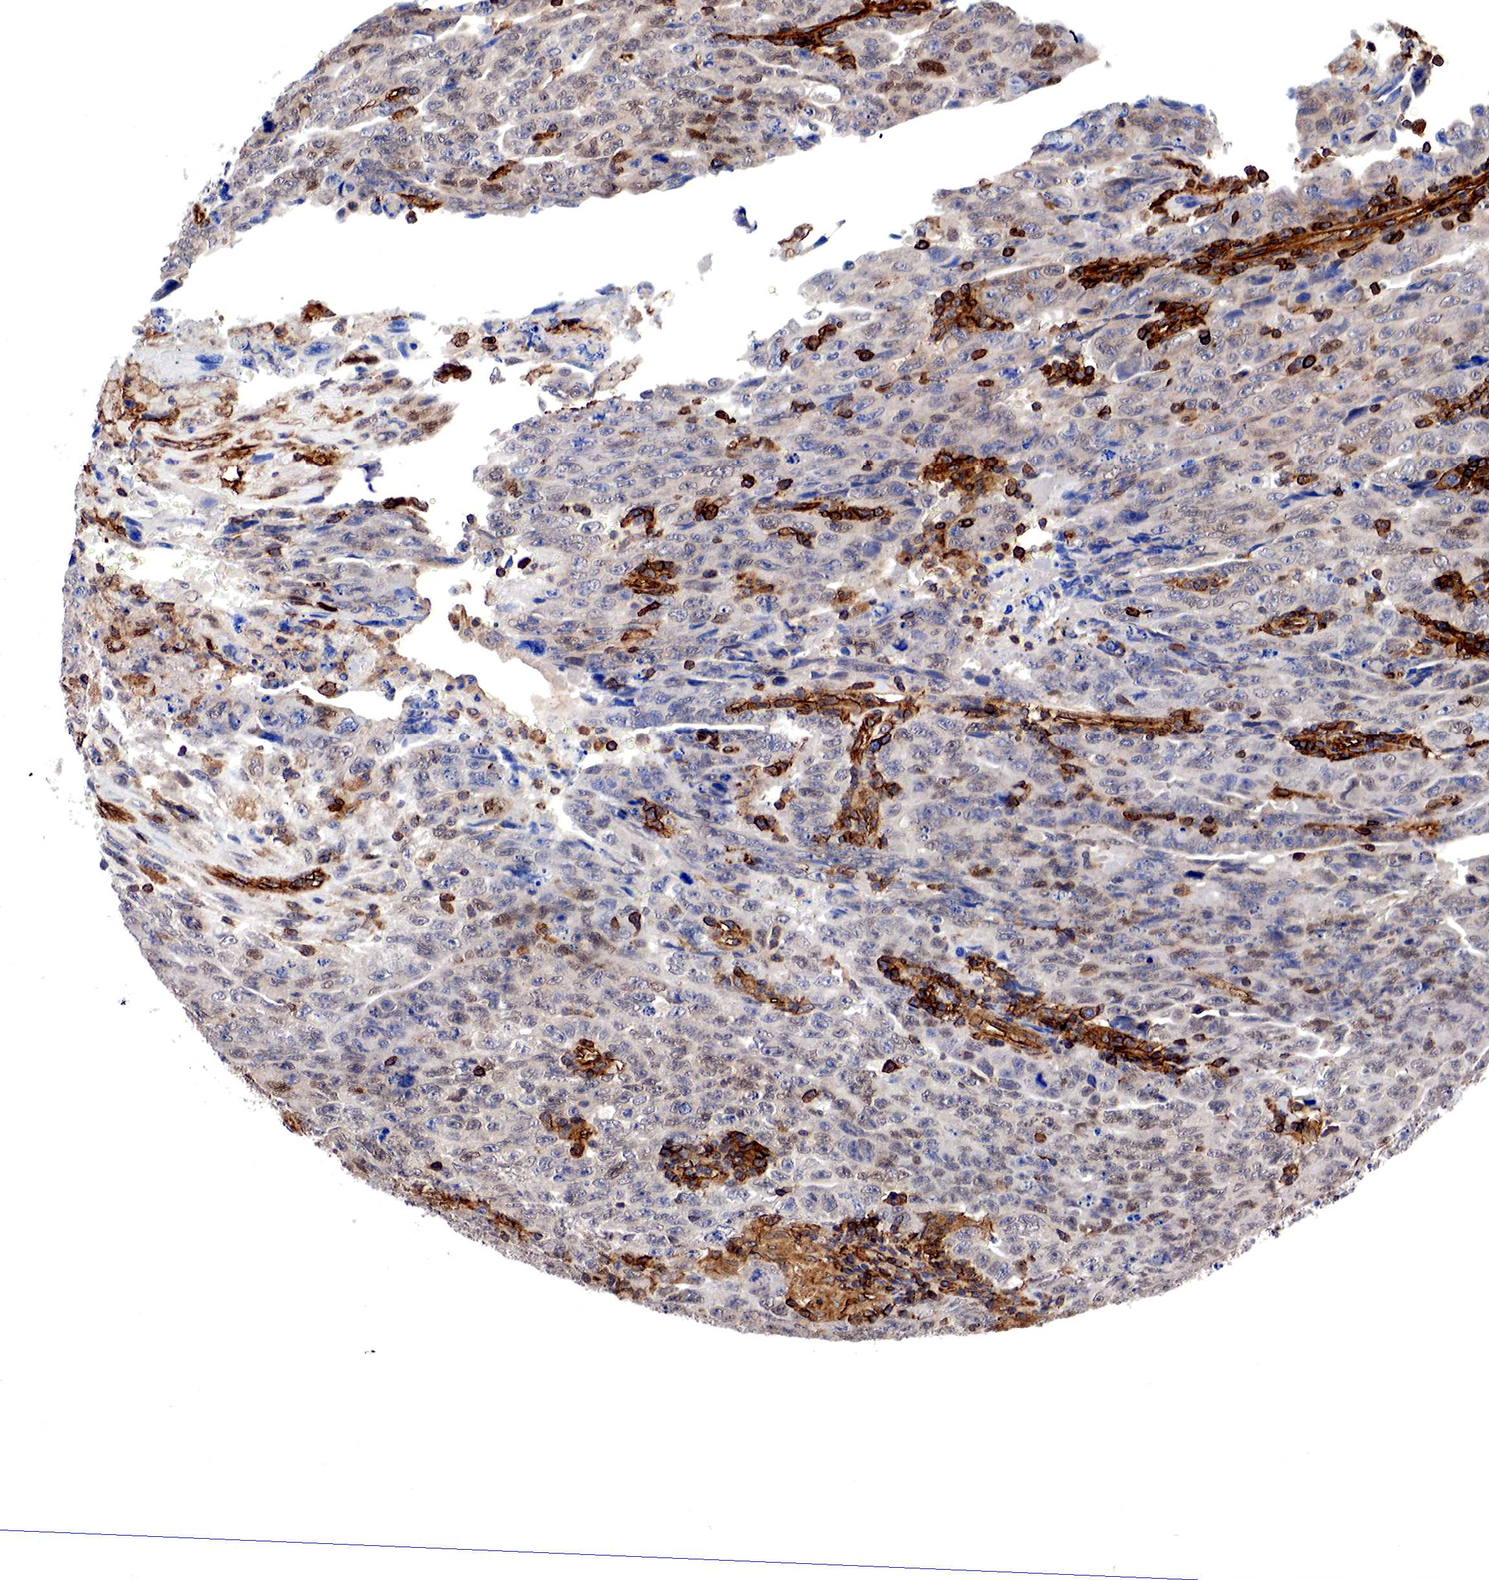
{"staining": {"intensity": "moderate", "quantity": "25%-75%", "location": "cytoplasmic/membranous,nuclear"}, "tissue": "testis cancer", "cell_type": "Tumor cells", "image_type": "cancer", "snomed": [{"axis": "morphology", "description": "Carcinoma, Embryonal, NOS"}, {"axis": "topography", "description": "Testis"}], "caption": "Testis cancer (embryonal carcinoma) tissue displays moderate cytoplasmic/membranous and nuclear expression in approximately 25%-75% of tumor cells, visualized by immunohistochemistry. (IHC, brightfield microscopy, high magnification).", "gene": "PABIR2", "patient": {"sex": "male", "age": 28}}